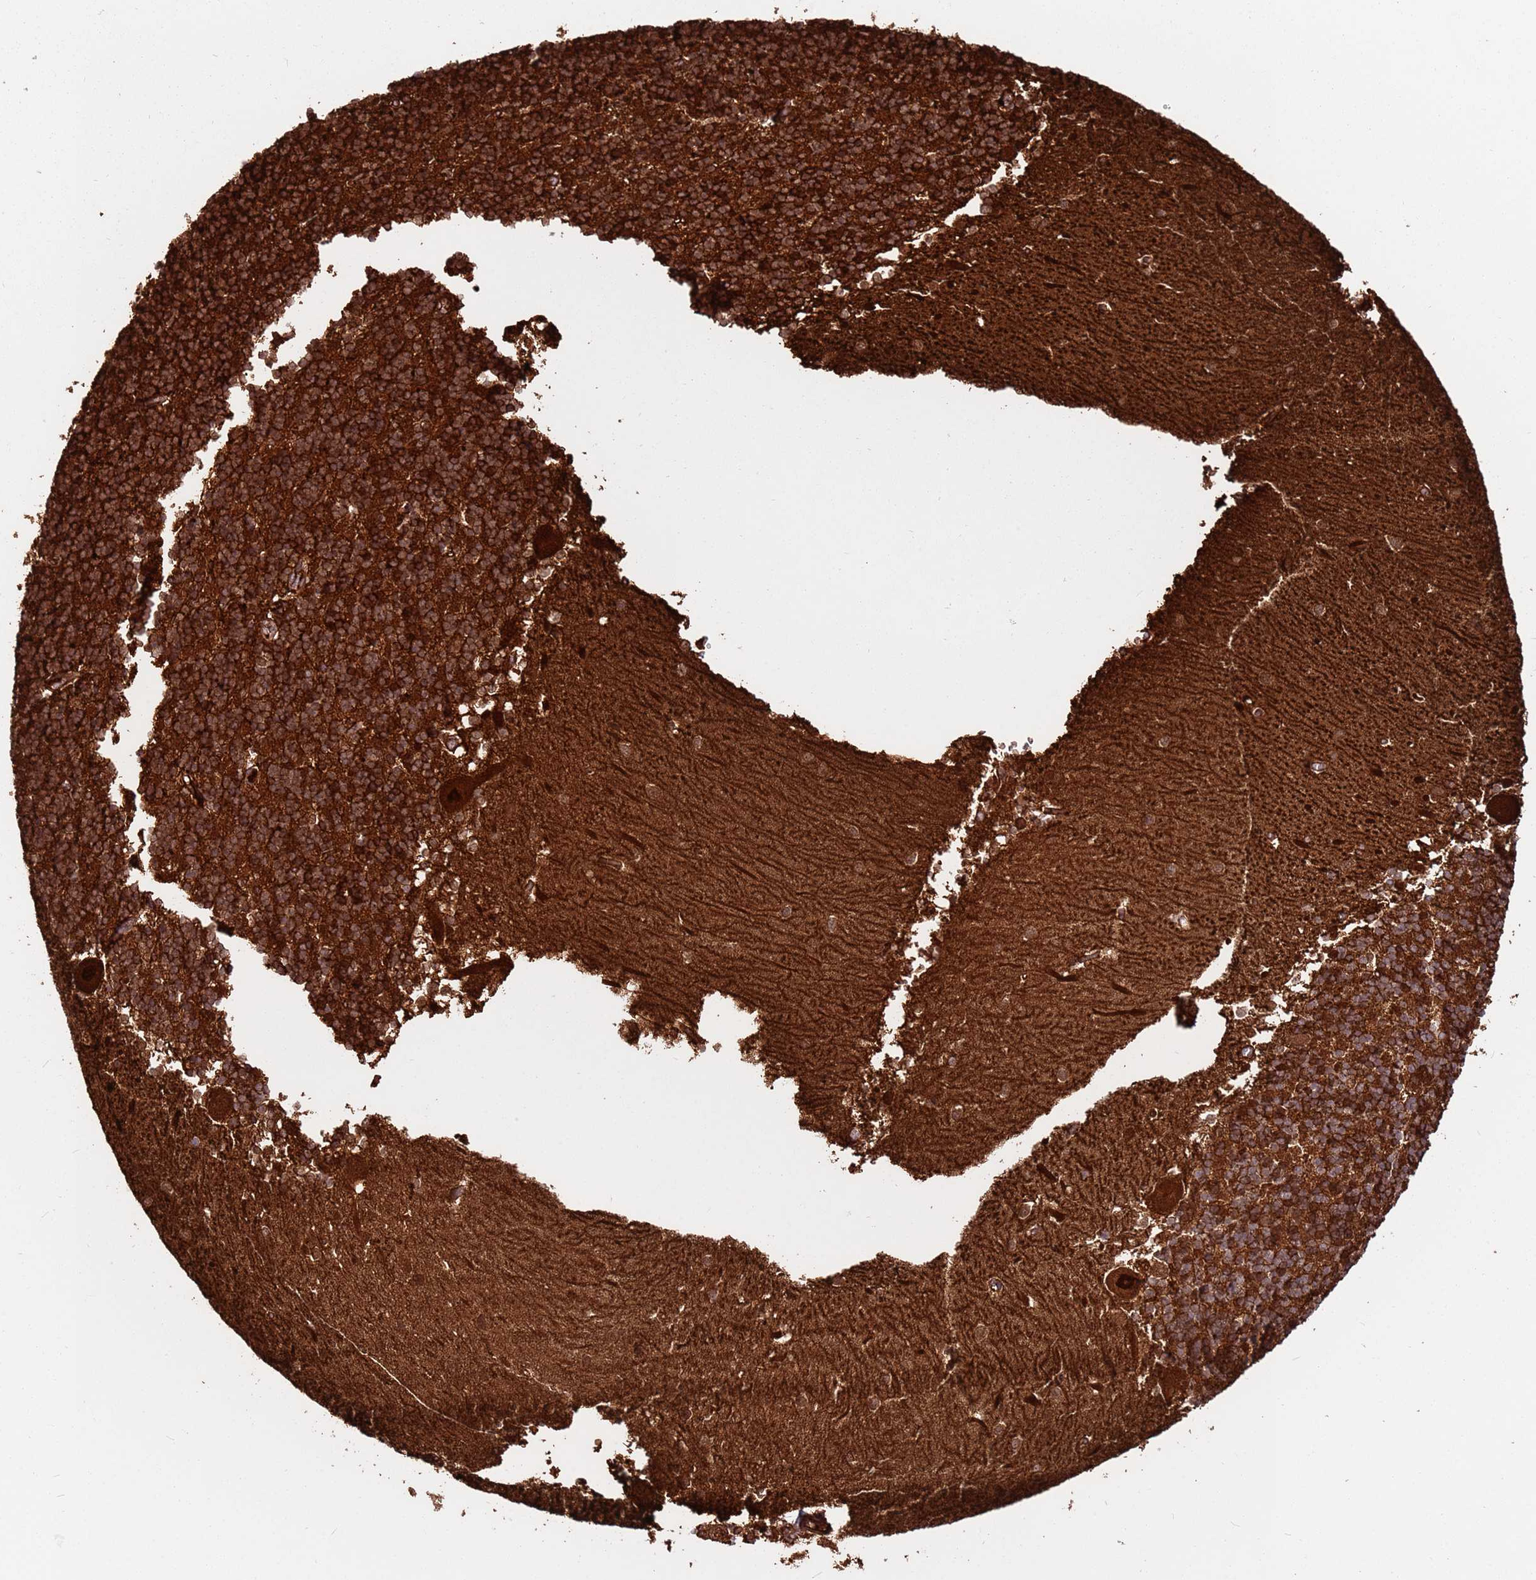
{"staining": {"intensity": "strong", "quantity": ">75%", "location": "cytoplasmic/membranous"}, "tissue": "cerebellum", "cell_type": "Cells in granular layer", "image_type": "normal", "snomed": [{"axis": "morphology", "description": "Normal tissue, NOS"}, {"axis": "topography", "description": "Cerebellum"}], "caption": "Normal cerebellum displays strong cytoplasmic/membranous expression in approximately >75% of cells in granular layer, visualized by immunohistochemistry.", "gene": "MTG2", "patient": {"sex": "male", "age": 37}}